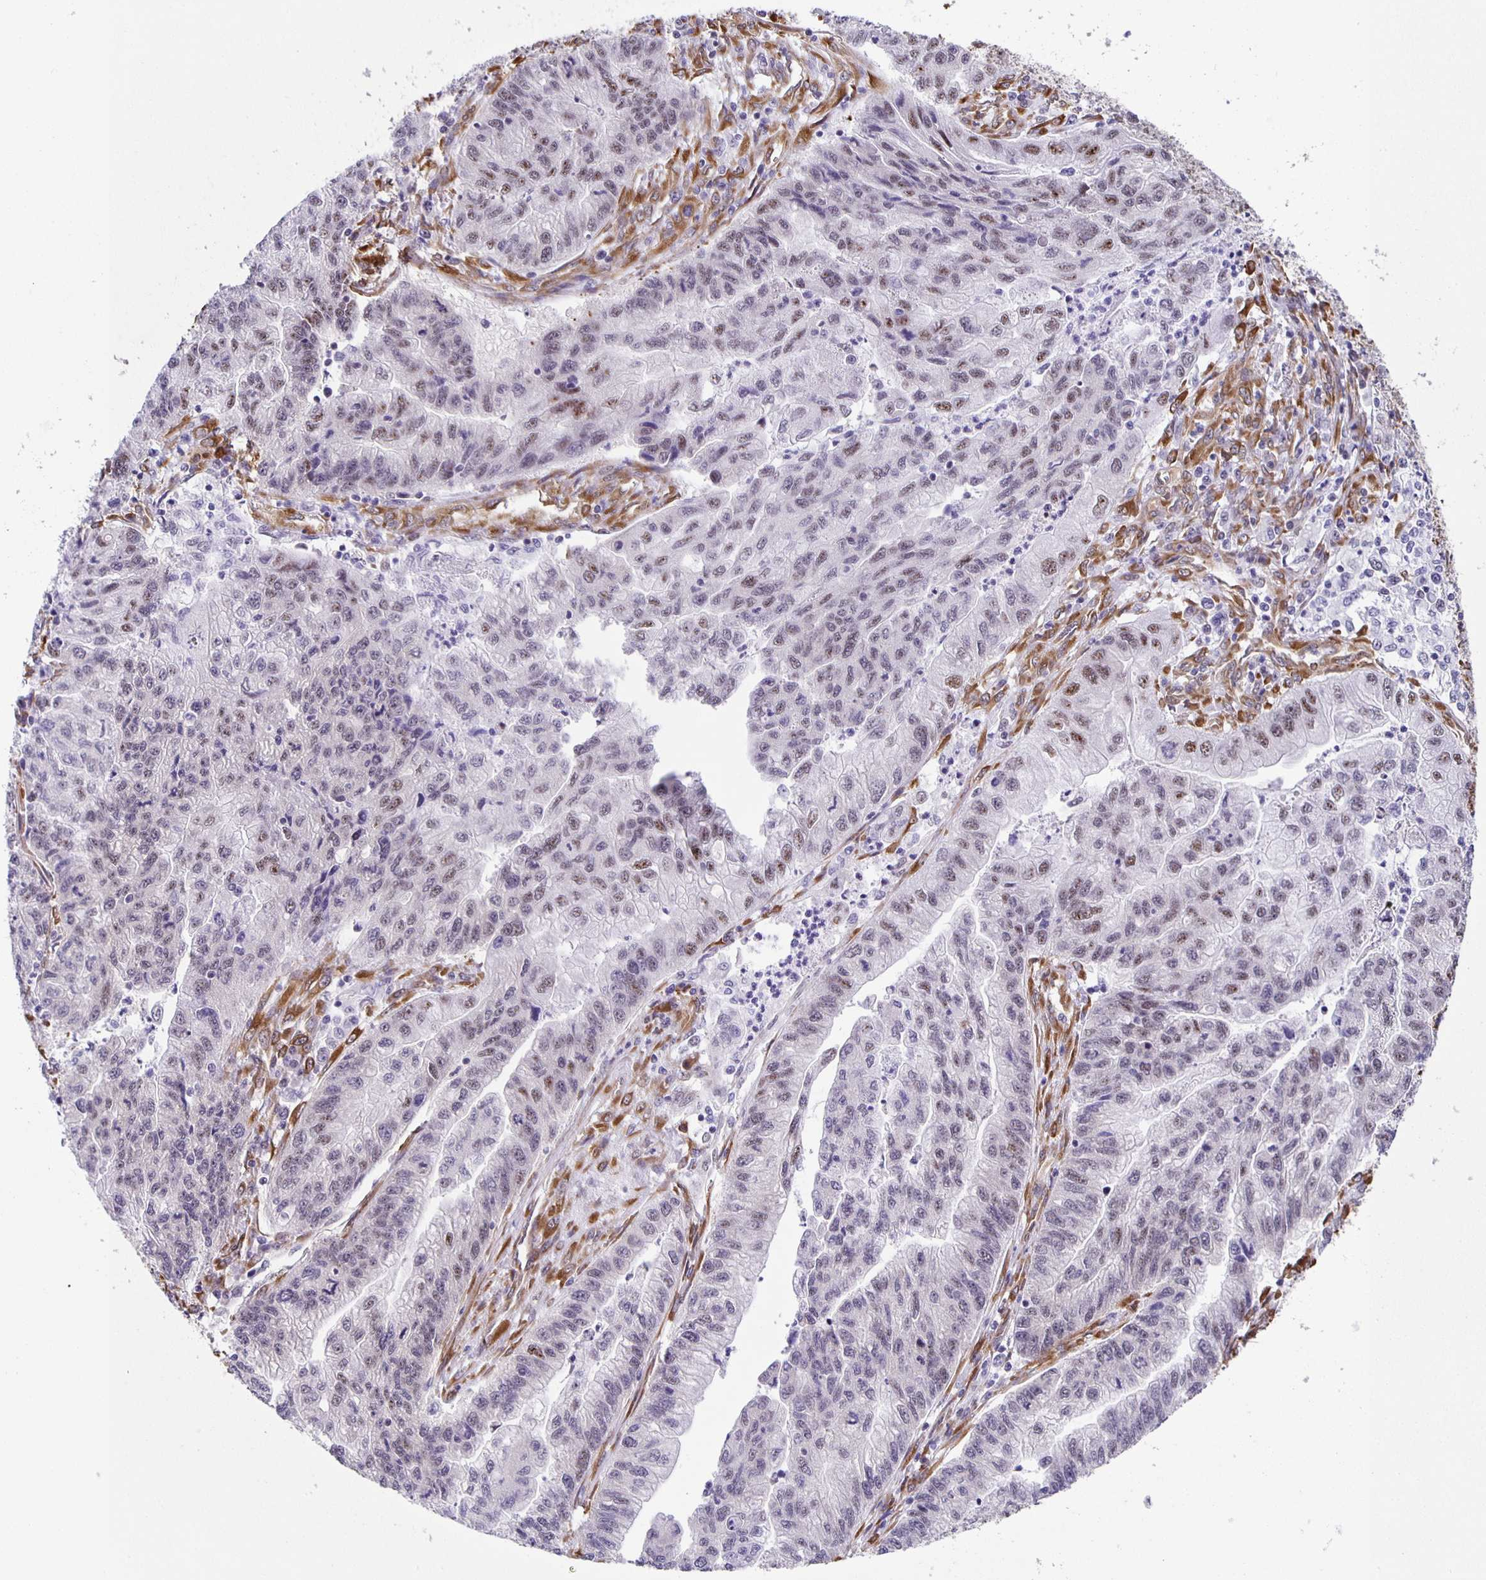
{"staining": {"intensity": "weak", "quantity": "<25%", "location": "nuclear"}, "tissue": "stomach cancer", "cell_type": "Tumor cells", "image_type": "cancer", "snomed": [{"axis": "morphology", "description": "Adenocarcinoma, NOS"}, {"axis": "topography", "description": "Stomach"}], "caption": "High power microscopy micrograph of an immunohistochemistry histopathology image of stomach adenocarcinoma, revealing no significant positivity in tumor cells.", "gene": "ZRANB2", "patient": {"sex": "male", "age": 83}}